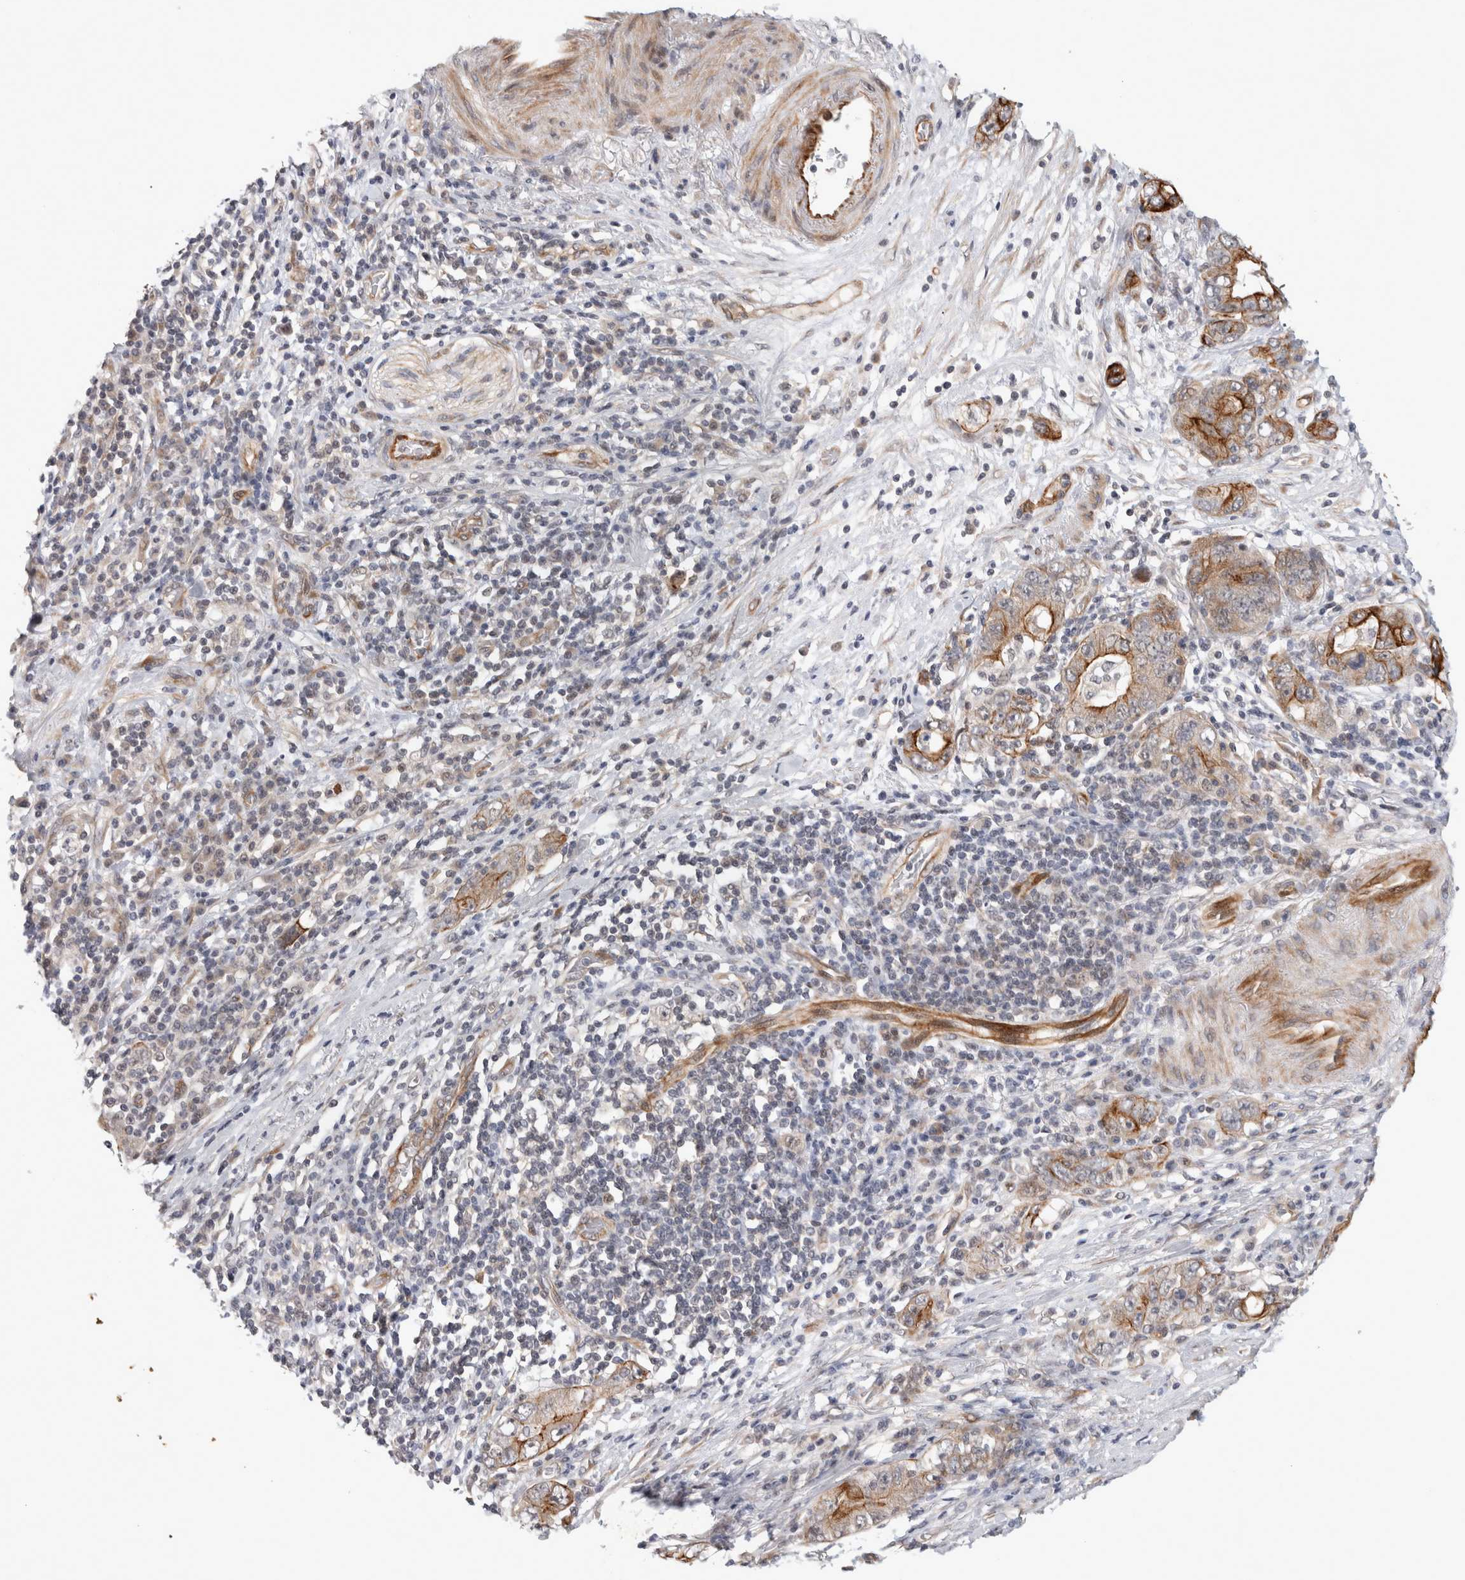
{"staining": {"intensity": "moderate", "quantity": ">75%", "location": "cytoplasmic/membranous"}, "tissue": "stomach cancer", "cell_type": "Tumor cells", "image_type": "cancer", "snomed": [{"axis": "morphology", "description": "Adenocarcinoma, NOS"}, {"axis": "topography", "description": "Stomach, lower"}], "caption": "Immunohistochemical staining of human stomach adenocarcinoma demonstrates moderate cytoplasmic/membranous protein expression in about >75% of tumor cells.", "gene": "CRISPLD1", "patient": {"sex": "female", "age": 93}}